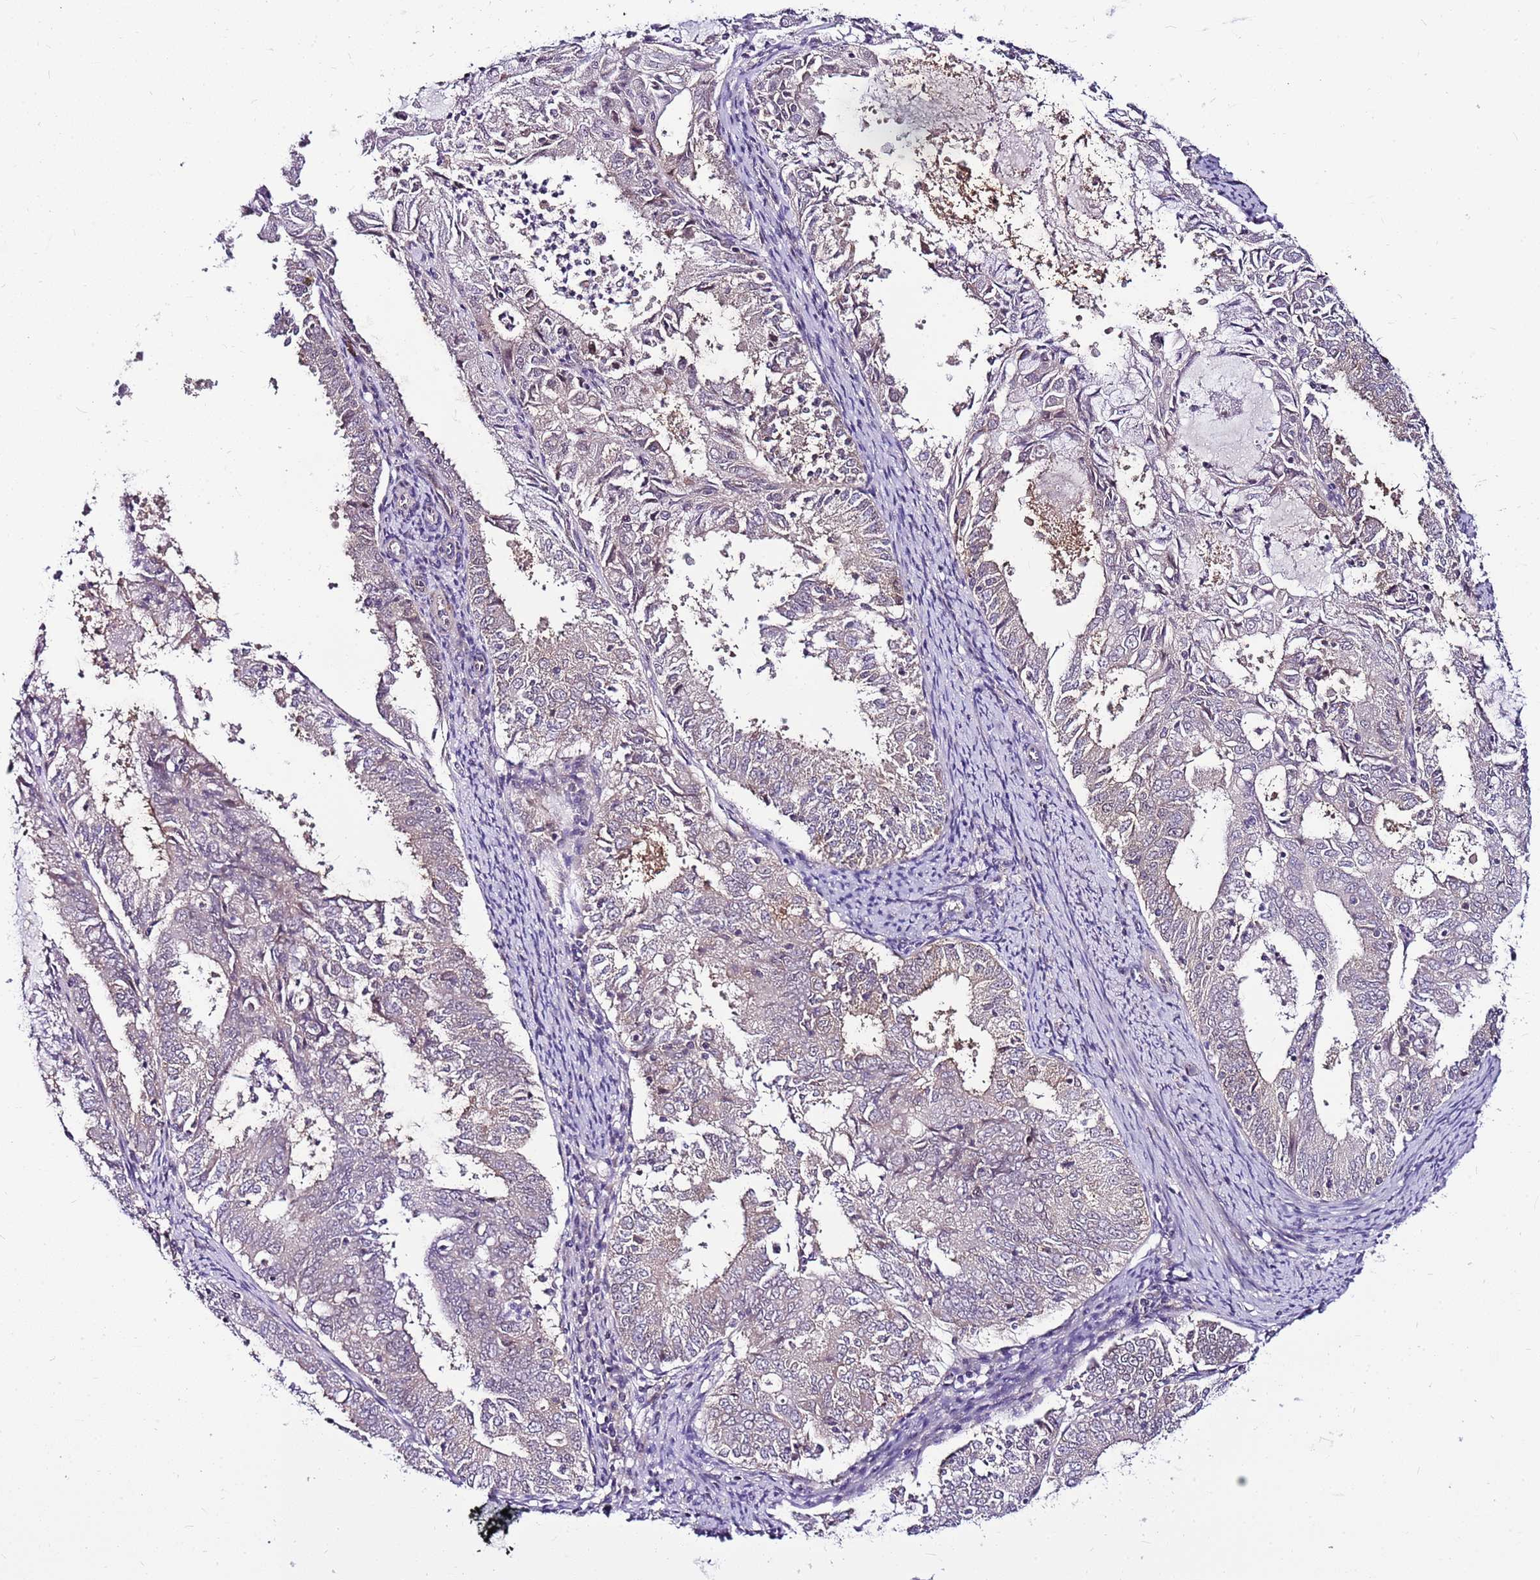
{"staining": {"intensity": "negative", "quantity": "none", "location": "none"}, "tissue": "endometrial cancer", "cell_type": "Tumor cells", "image_type": "cancer", "snomed": [{"axis": "morphology", "description": "Adenocarcinoma, NOS"}, {"axis": "topography", "description": "Endometrium"}], "caption": "Tumor cells show no significant protein expression in adenocarcinoma (endometrial).", "gene": "POLE3", "patient": {"sex": "female", "age": 57}}